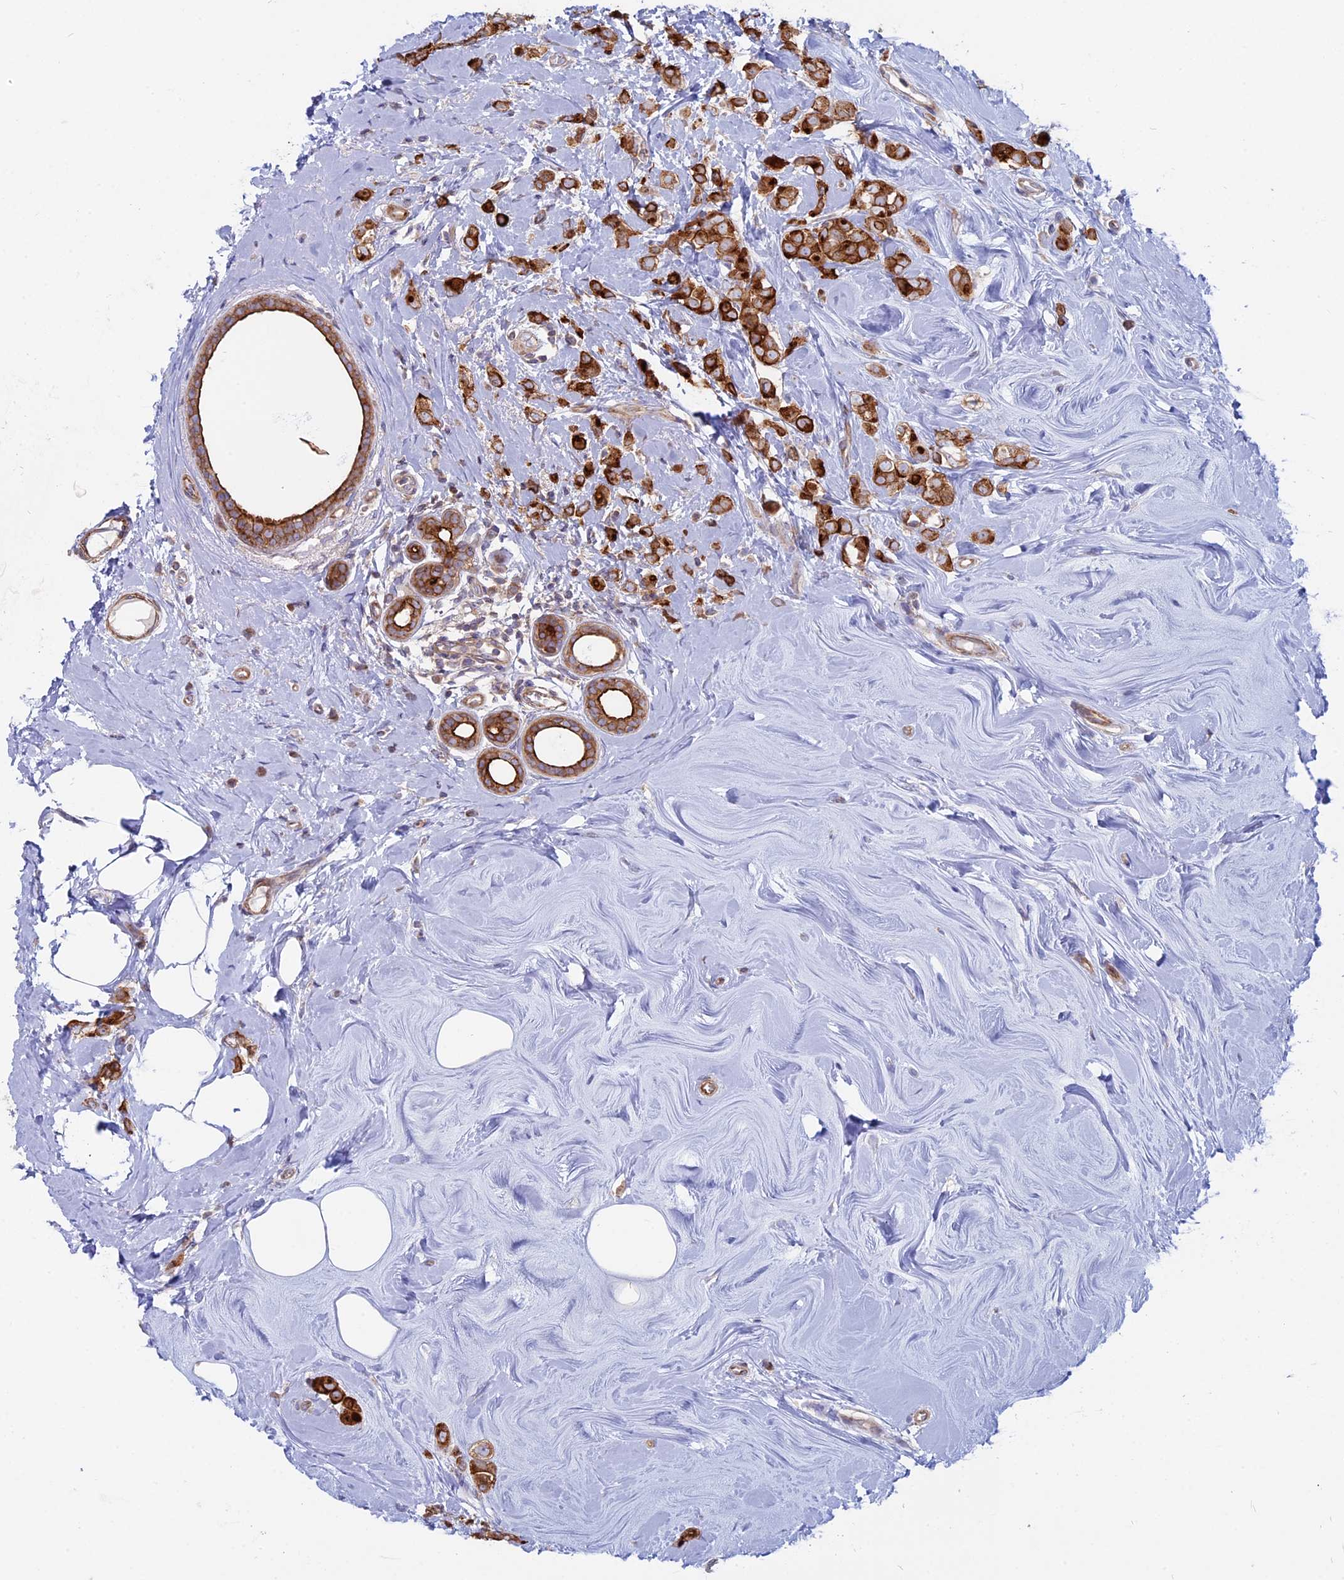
{"staining": {"intensity": "strong", "quantity": ">75%", "location": "cytoplasmic/membranous"}, "tissue": "breast cancer", "cell_type": "Tumor cells", "image_type": "cancer", "snomed": [{"axis": "morphology", "description": "Lobular carcinoma"}, {"axis": "topography", "description": "Breast"}], "caption": "This is an image of immunohistochemistry (IHC) staining of lobular carcinoma (breast), which shows strong expression in the cytoplasmic/membranous of tumor cells.", "gene": "MYO5B", "patient": {"sex": "female", "age": 47}}